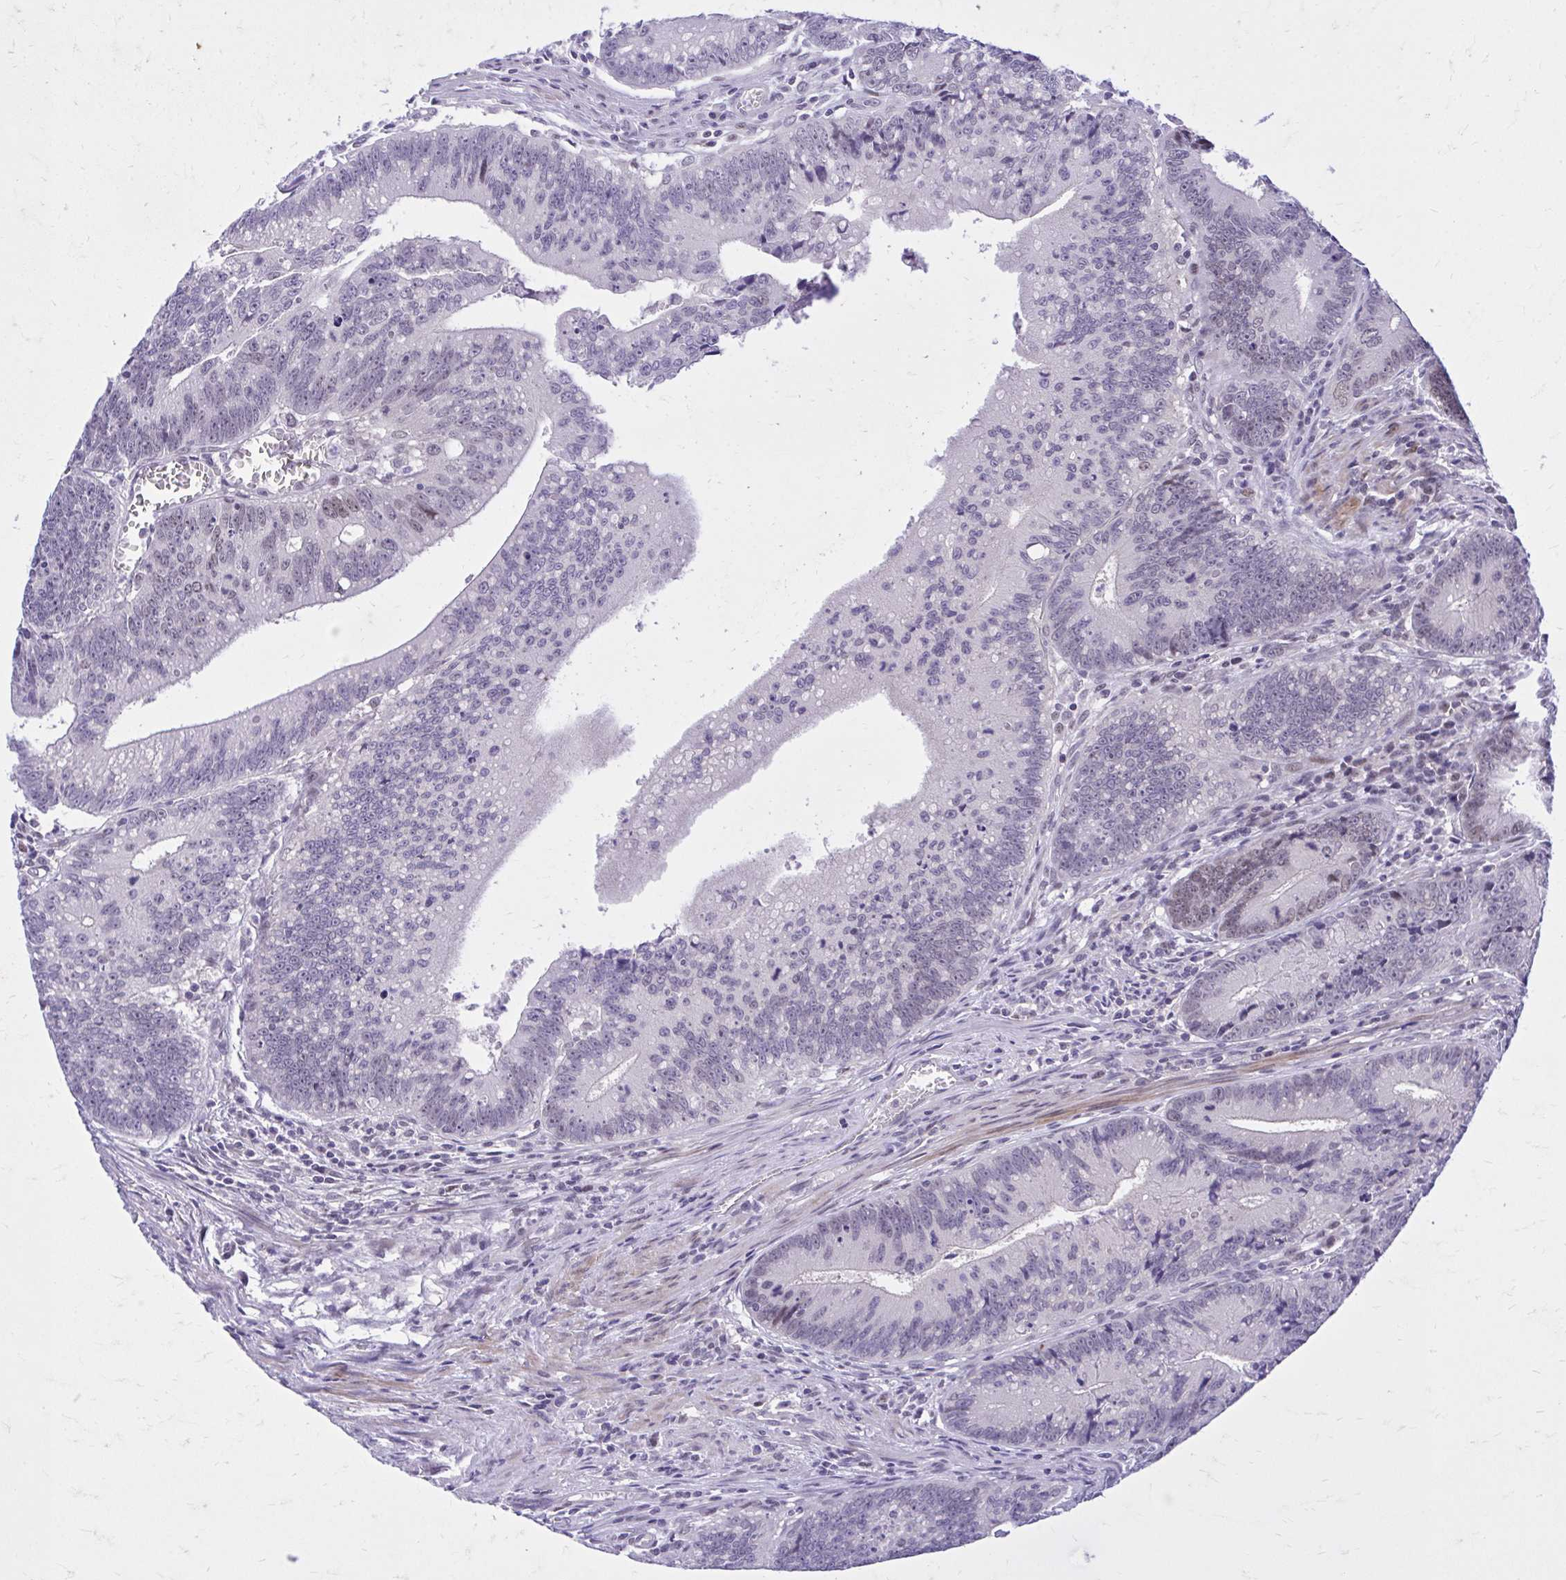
{"staining": {"intensity": "moderate", "quantity": "<25%", "location": "nuclear"}, "tissue": "colorectal cancer", "cell_type": "Tumor cells", "image_type": "cancer", "snomed": [{"axis": "morphology", "description": "Adenocarcinoma, NOS"}, {"axis": "topography", "description": "Rectum"}], "caption": "Moderate nuclear positivity for a protein is appreciated in about <25% of tumor cells of adenocarcinoma (colorectal) using immunohistochemistry.", "gene": "ZBTB25", "patient": {"sex": "female", "age": 81}}